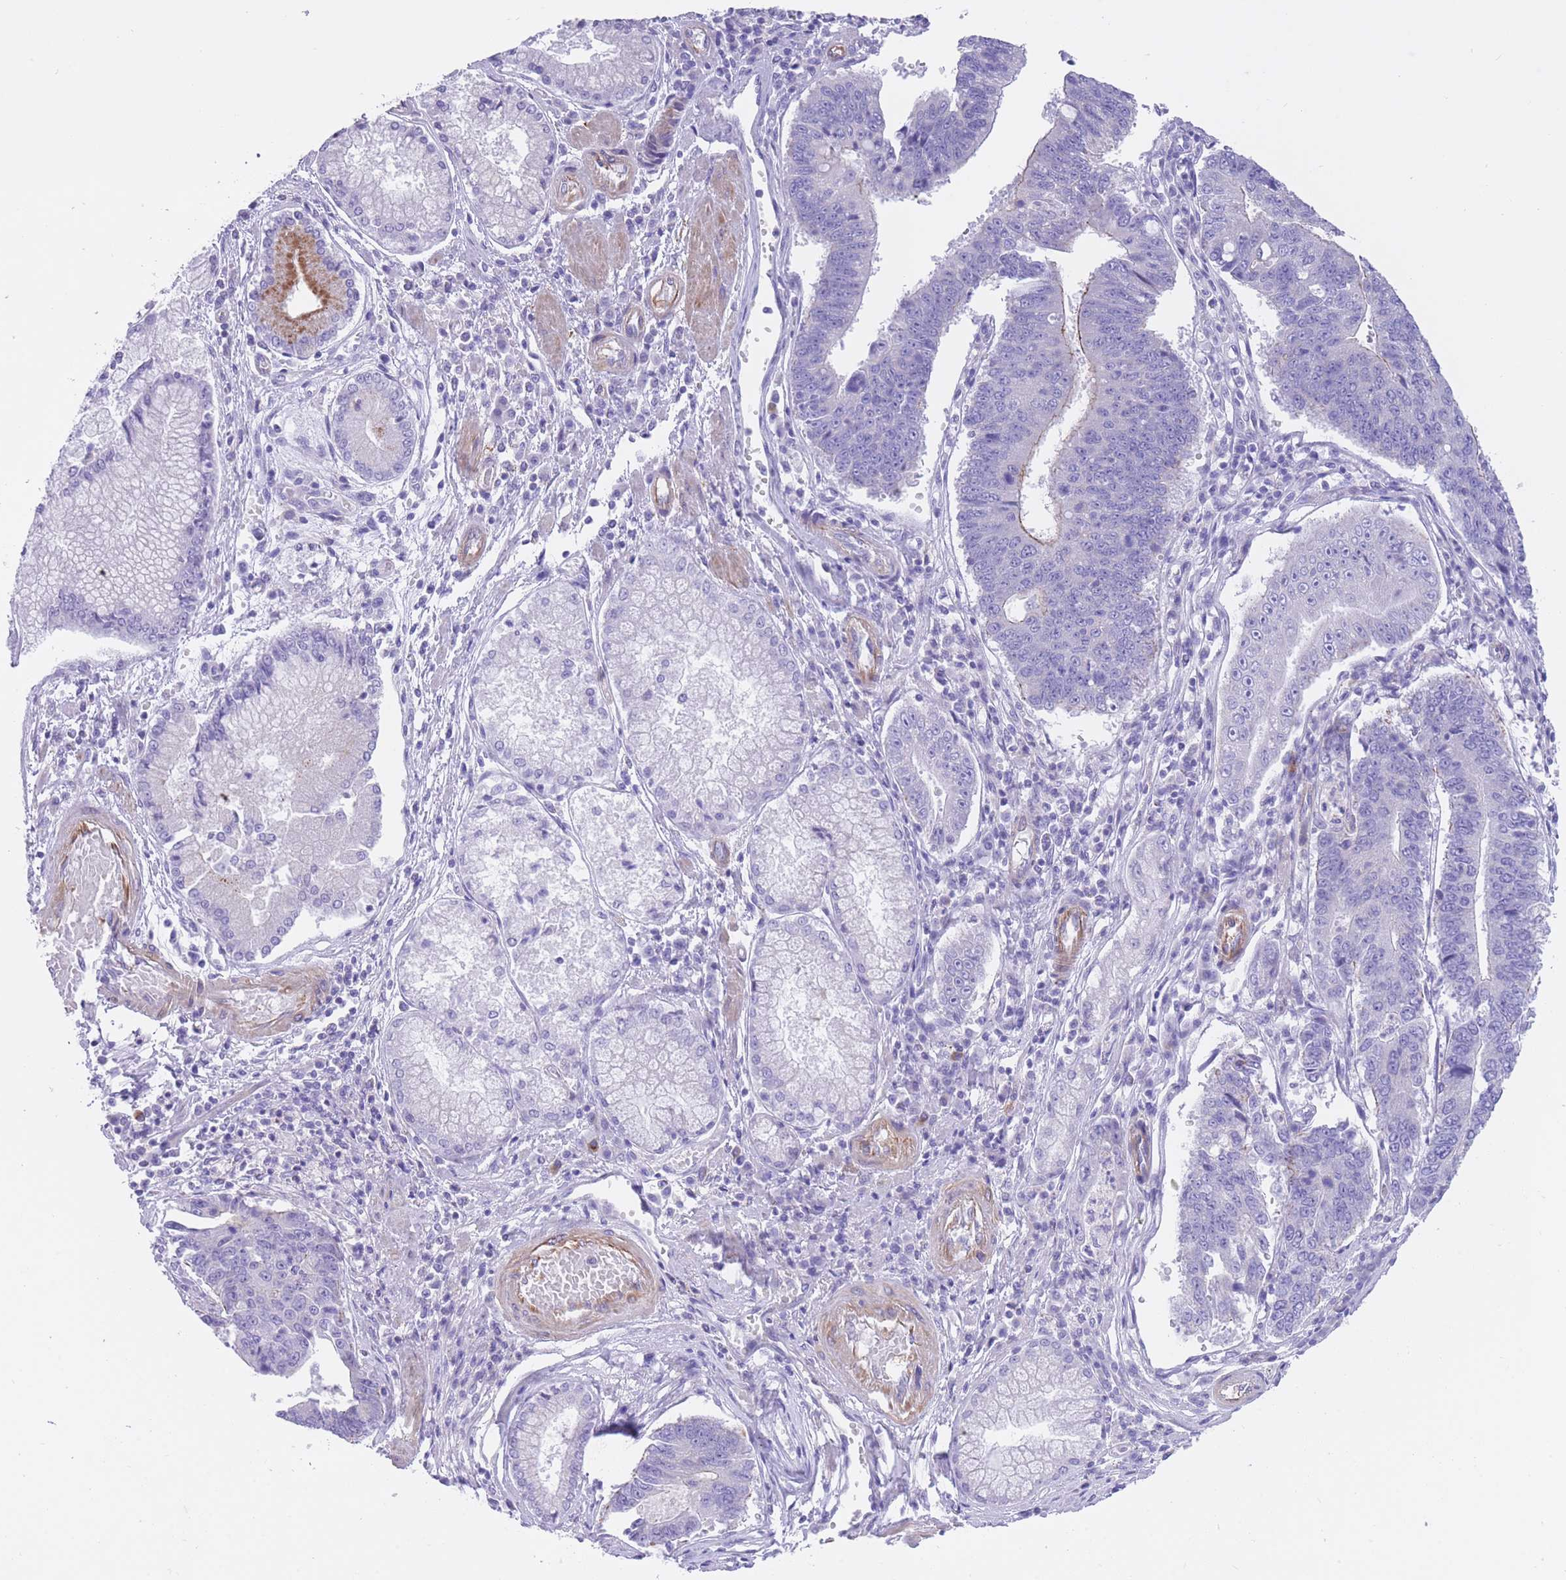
{"staining": {"intensity": "negative", "quantity": "none", "location": "none"}, "tissue": "stomach cancer", "cell_type": "Tumor cells", "image_type": "cancer", "snomed": [{"axis": "morphology", "description": "Adenocarcinoma, NOS"}, {"axis": "topography", "description": "Stomach"}], "caption": "Immunohistochemical staining of adenocarcinoma (stomach) shows no significant positivity in tumor cells. (Brightfield microscopy of DAB immunohistochemistry (IHC) at high magnification).", "gene": "LDB3", "patient": {"sex": "male", "age": 59}}